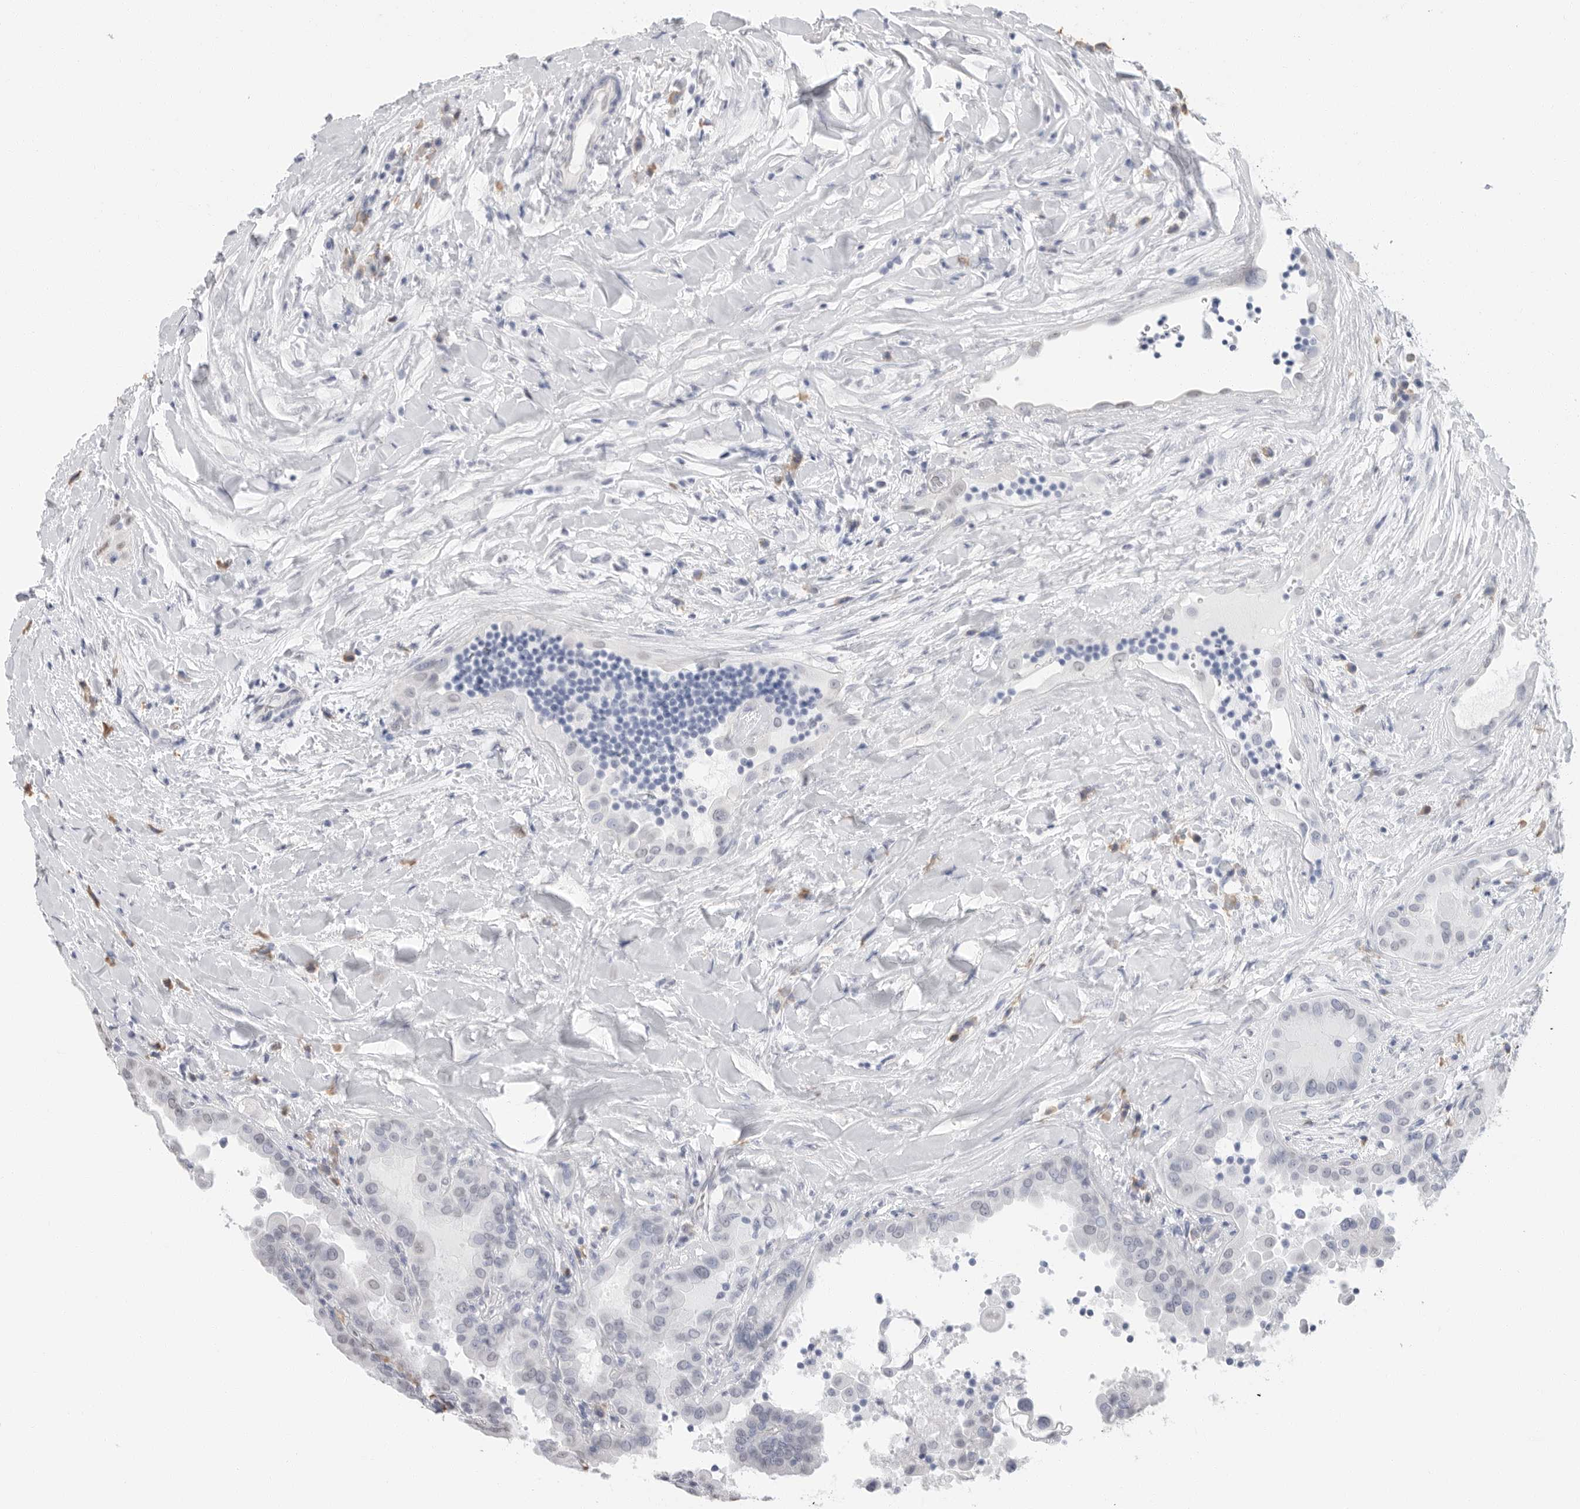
{"staining": {"intensity": "negative", "quantity": "none", "location": "none"}, "tissue": "thyroid cancer", "cell_type": "Tumor cells", "image_type": "cancer", "snomed": [{"axis": "morphology", "description": "Papillary adenocarcinoma, NOS"}, {"axis": "topography", "description": "Thyroid gland"}], "caption": "The photomicrograph displays no staining of tumor cells in thyroid papillary adenocarcinoma. (DAB (3,3'-diaminobenzidine) IHC visualized using brightfield microscopy, high magnification).", "gene": "ARHGEF10", "patient": {"sex": "male", "age": 33}}